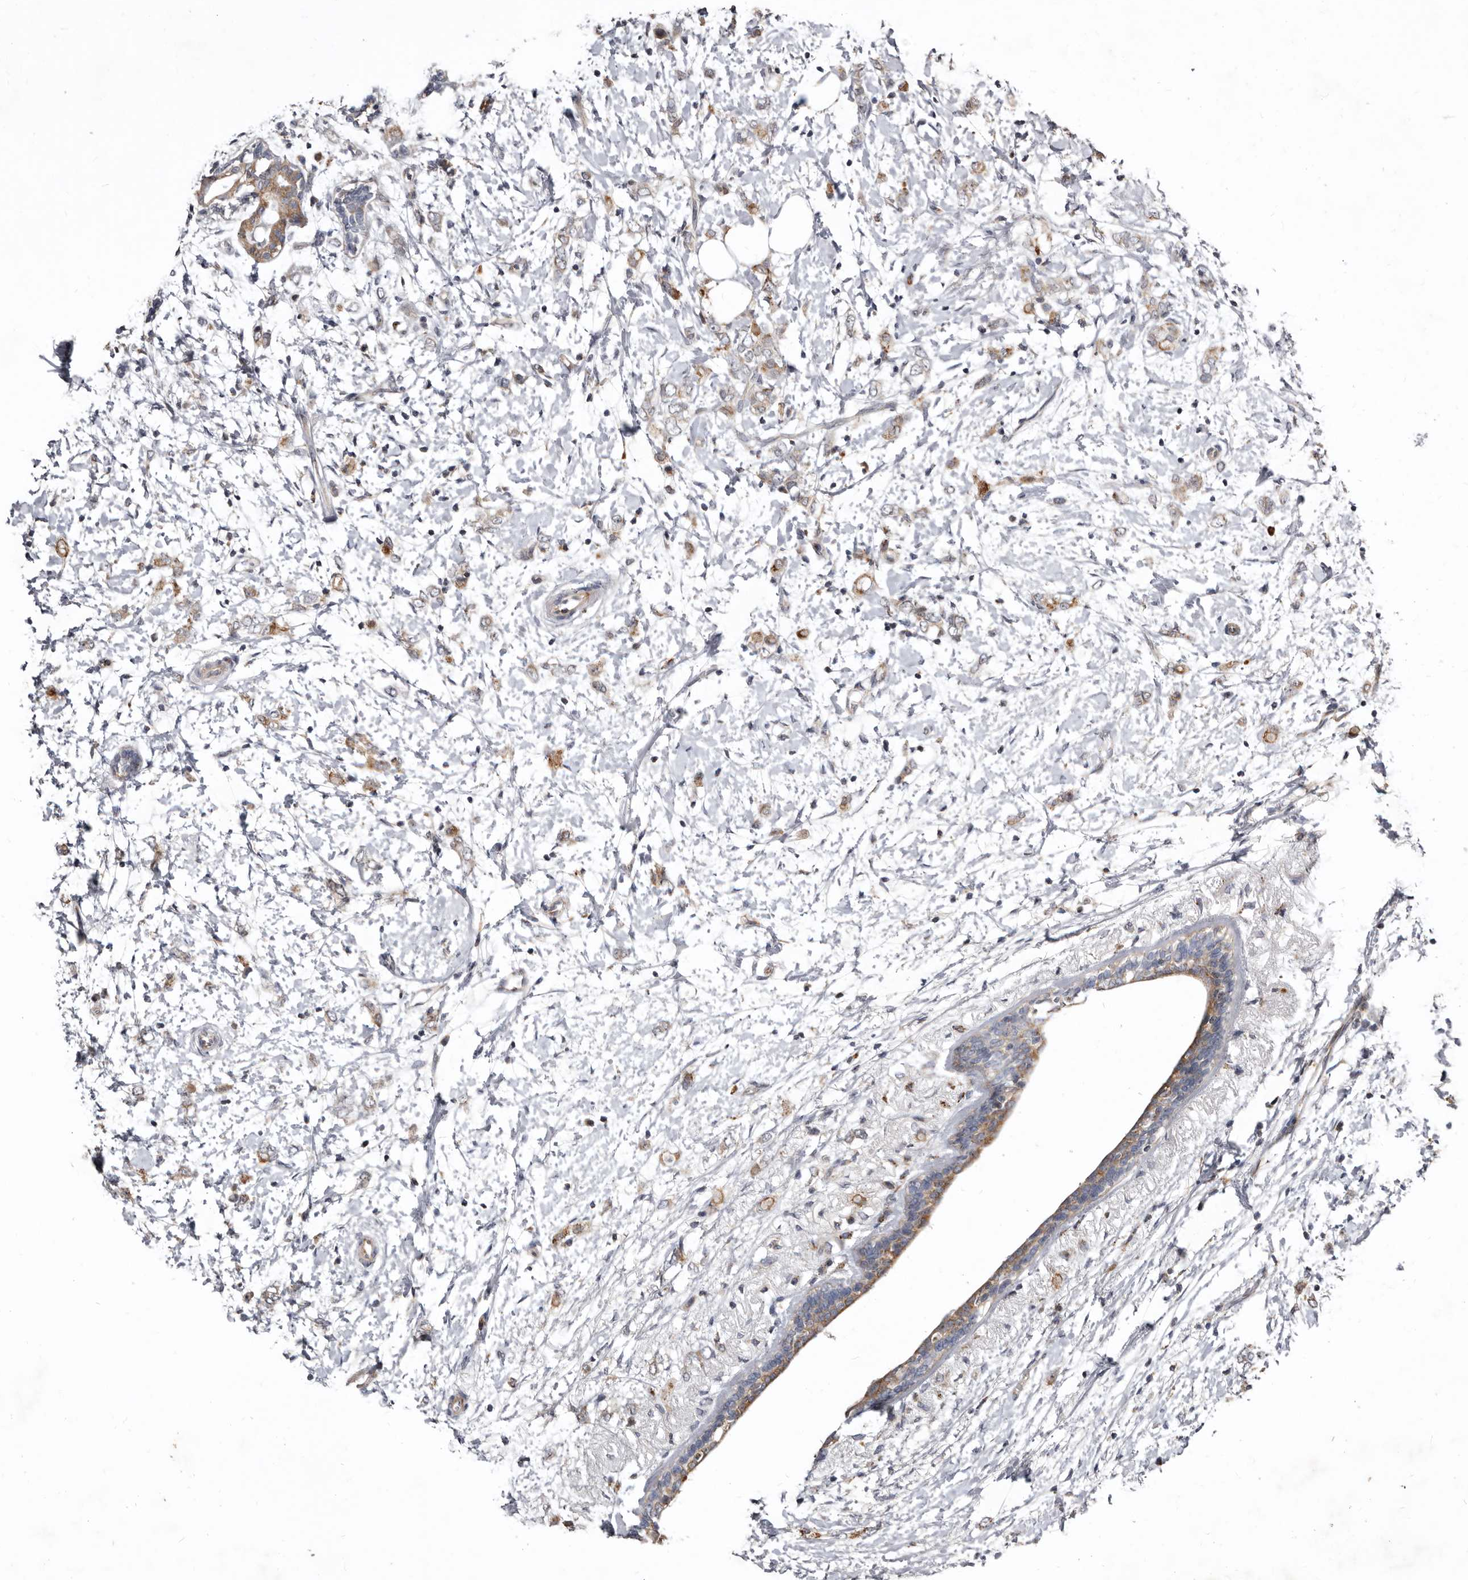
{"staining": {"intensity": "weak", "quantity": "25%-75%", "location": "cytoplasmic/membranous"}, "tissue": "breast cancer", "cell_type": "Tumor cells", "image_type": "cancer", "snomed": [{"axis": "morphology", "description": "Normal tissue, NOS"}, {"axis": "morphology", "description": "Lobular carcinoma"}, {"axis": "topography", "description": "Breast"}], "caption": "A brown stain shows weak cytoplasmic/membranous expression of a protein in human breast cancer (lobular carcinoma) tumor cells.", "gene": "SMC4", "patient": {"sex": "female", "age": 47}}